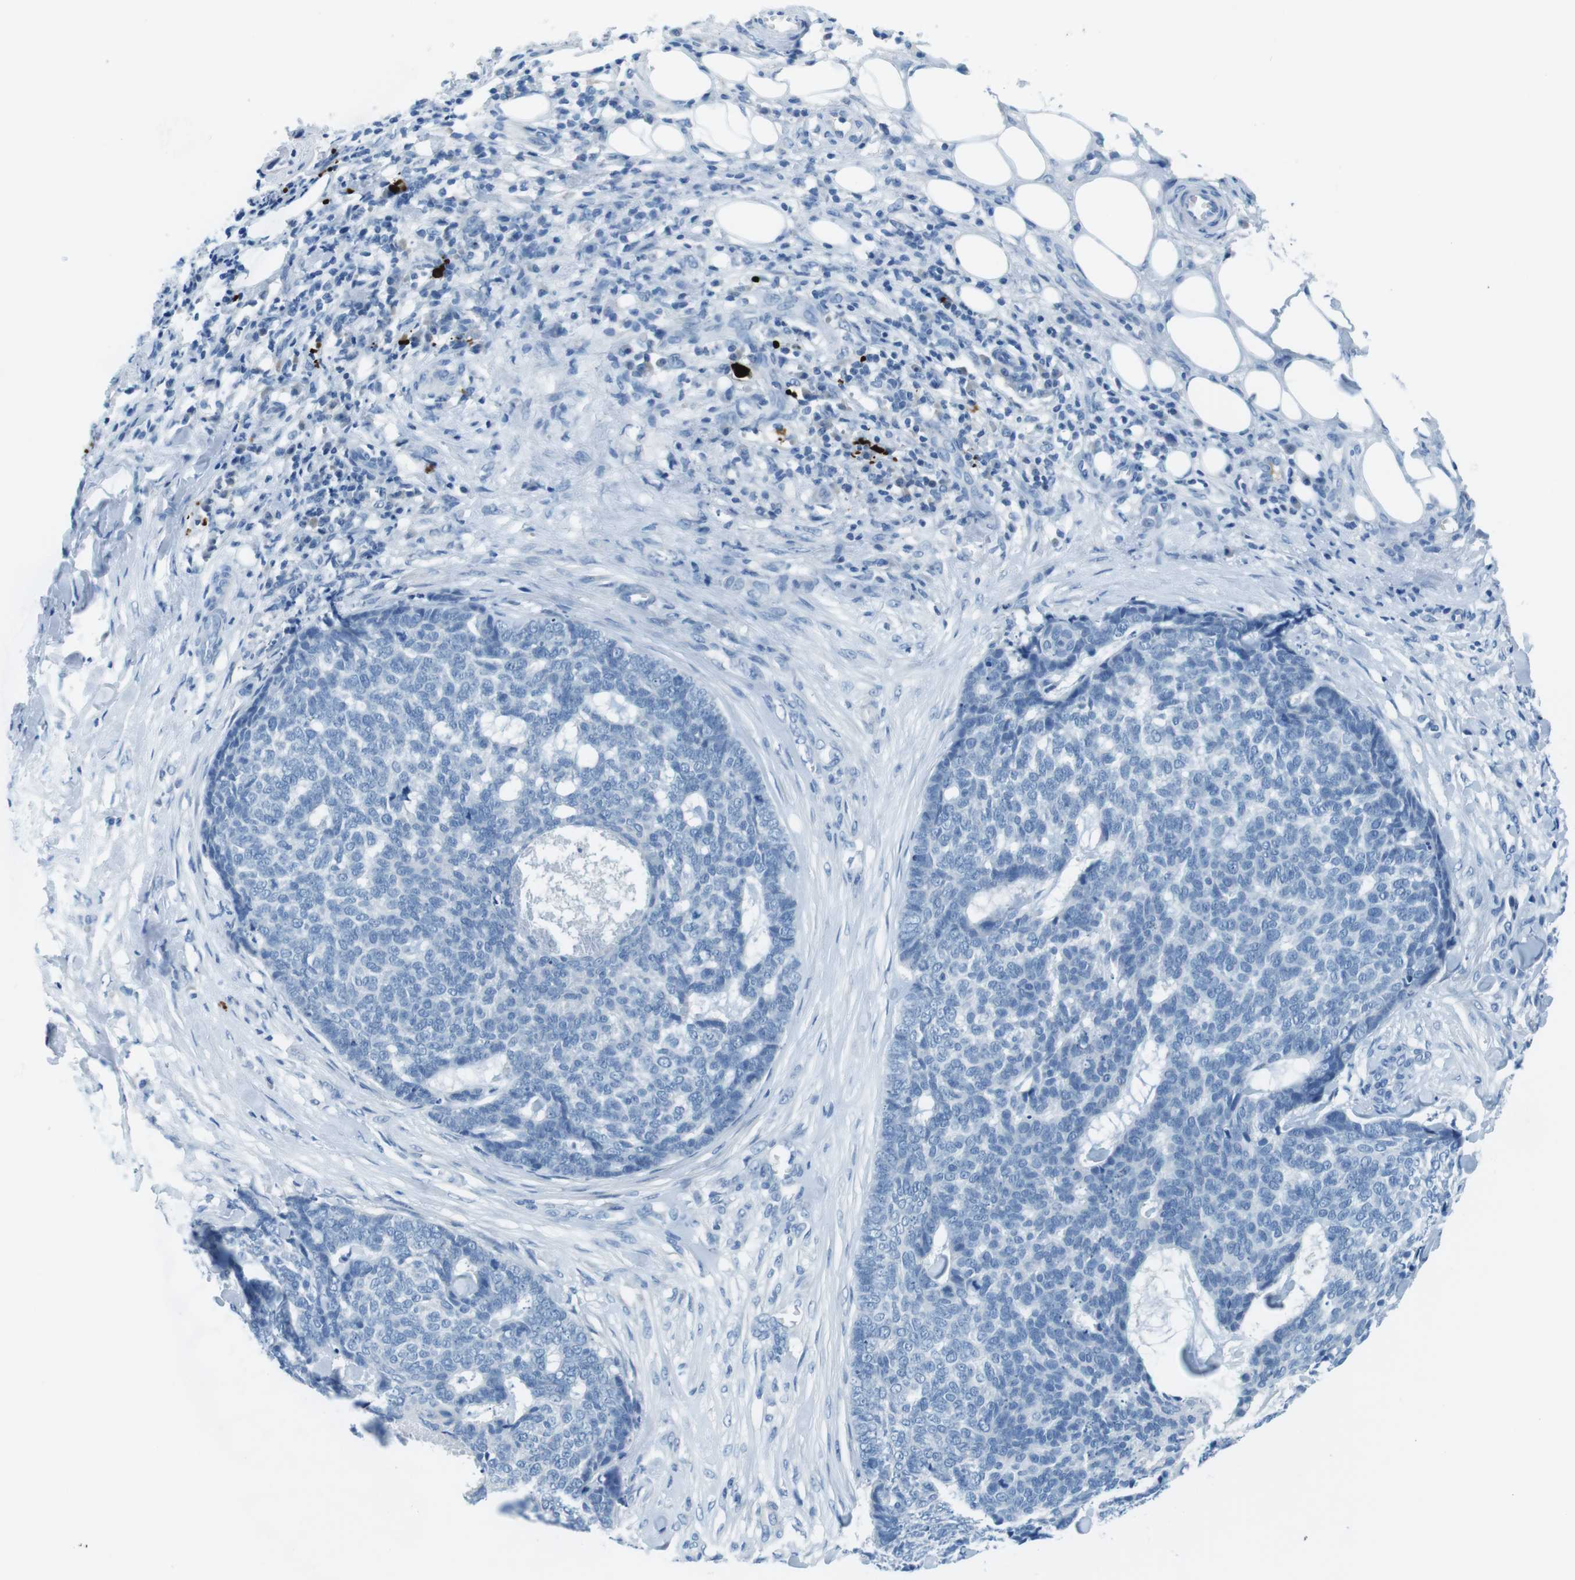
{"staining": {"intensity": "negative", "quantity": "none", "location": "none"}, "tissue": "skin cancer", "cell_type": "Tumor cells", "image_type": "cancer", "snomed": [{"axis": "morphology", "description": "Basal cell carcinoma"}, {"axis": "topography", "description": "Skin"}], "caption": "There is no significant positivity in tumor cells of skin cancer (basal cell carcinoma).", "gene": "SLC35A3", "patient": {"sex": "male", "age": 84}}